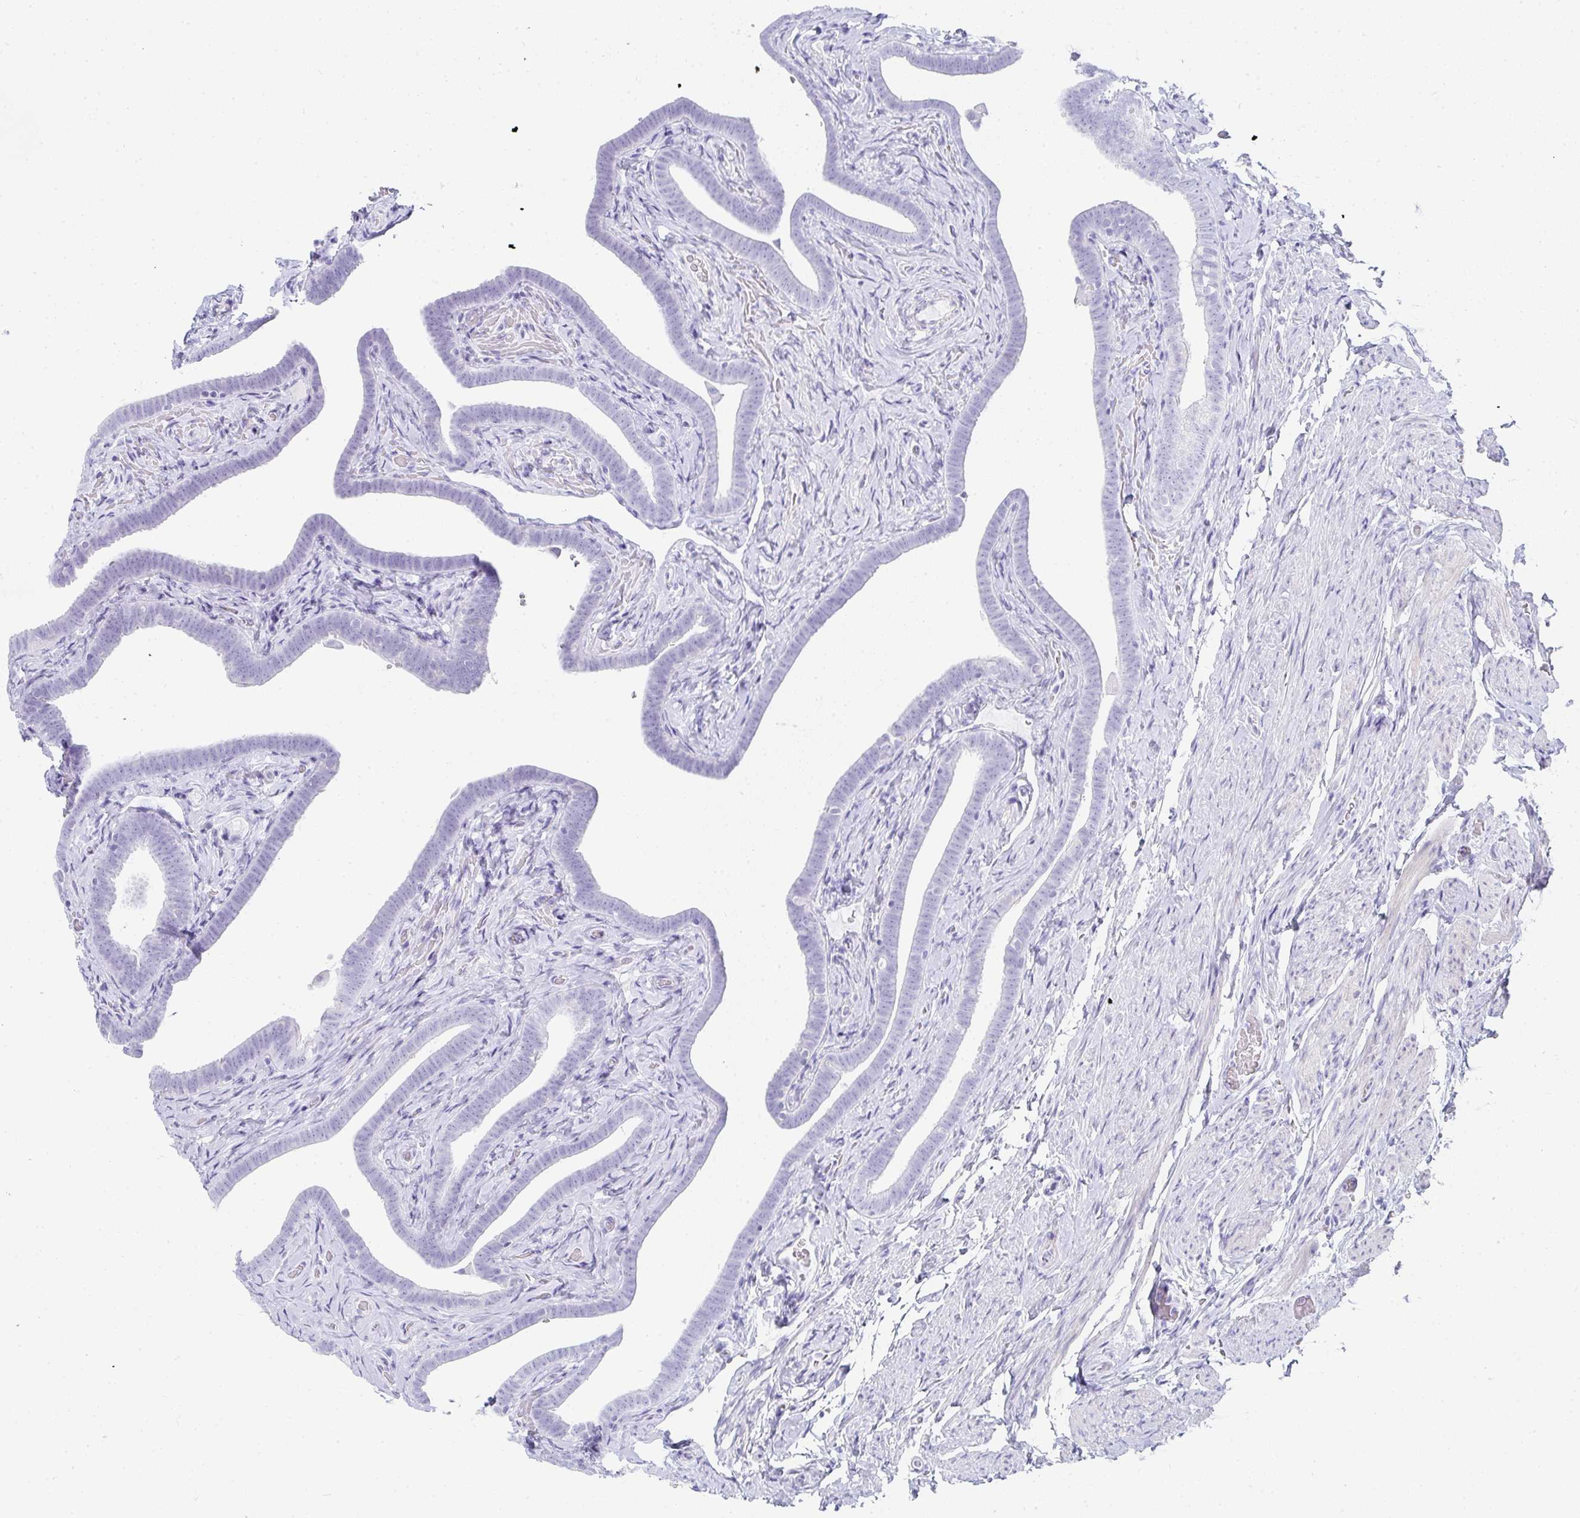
{"staining": {"intensity": "negative", "quantity": "none", "location": "none"}, "tissue": "fallopian tube", "cell_type": "Glandular cells", "image_type": "normal", "snomed": [{"axis": "morphology", "description": "Normal tissue, NOS"}, {"axis": "topography", "description": "Fallopian tube"}], "caption": "Fallopian tube stained for a protein using immunohistochemistry exhibits no expression glandular cells.", "gene": "PRND", "patient": {"sex": "female", "age": 69}}